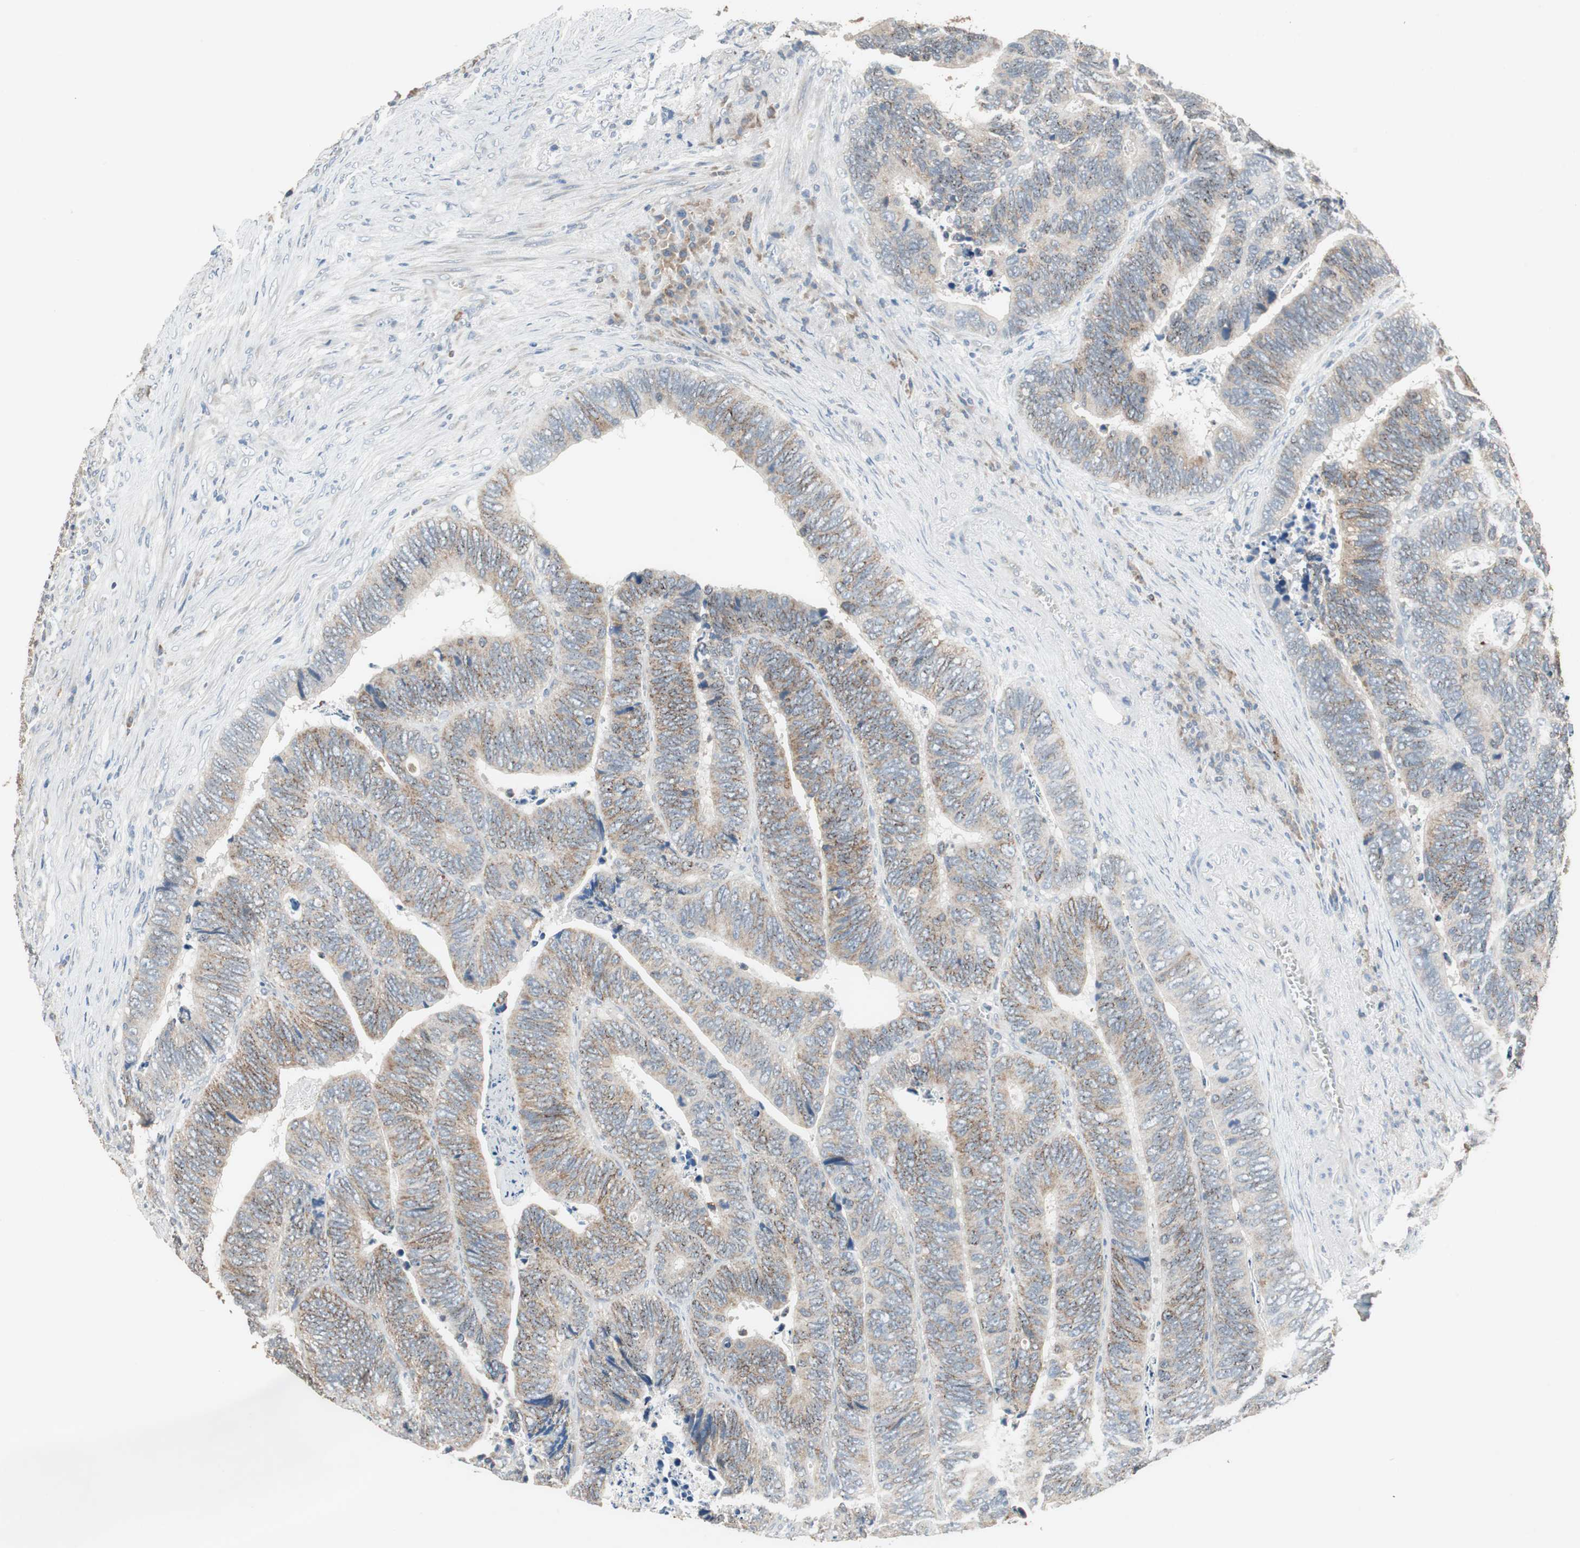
{"staining": {"intensity": "moderate", "quantity": "25%-75%", "location": "cytoplasmic/membranous"}, "tissue": "colorectal cancer", "cell_type": "Tumor cells", "image_type": "cancer", "snomed": [{"axis": "morphology", "description": "Adenocarcinoma, NOS"}, {"axis": "topography", "description": "Colon"}], "caption": "Protein expression analysis of adenocarcinoma (colorectal) displays moderate cytoplasmic/membranous positivity in approximately 25%-75% of tumor cells. (brown staining indicates protein expression, while blue staining denotes nuclei).", "gene": "PI4KB", "patient": {"sex": "male", "age": 72}}